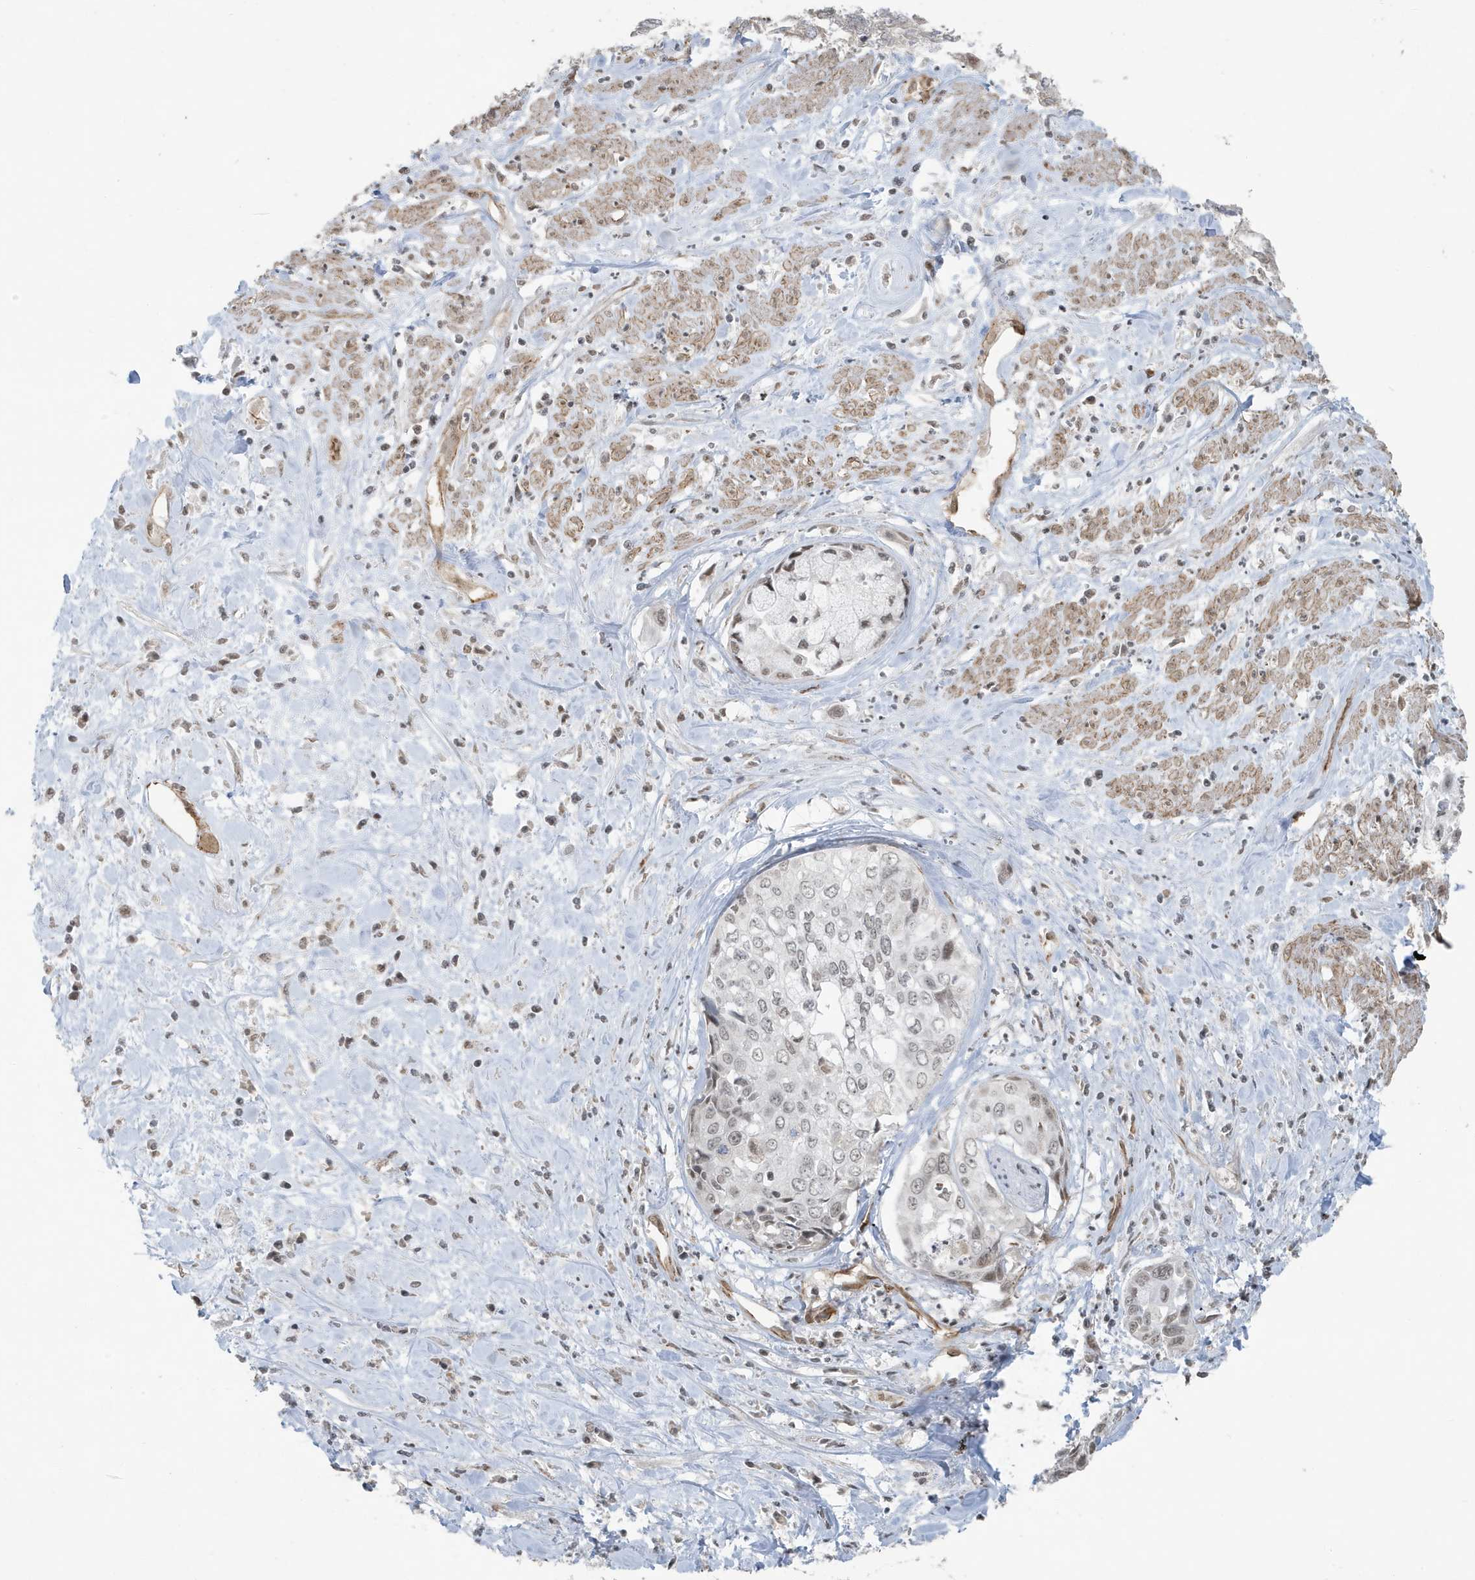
{"staining": {"intensity": "weak", "quantity": "<25%", "location": "cytoplasmic/membranous"}, "tissue": "cervical cancer", "cell_type": "Tumor cells", "image_type": "cancer", "snomed": [{"axis": "morphology", "description": "Squamous cell carcinoma, NOS"}, {"axis": "topography", "description": "Cervix"}], "caption": "IHC histopathology image of neoplastic tissue: squamous cell carcinoma (cervical) stained with DAB (3,3'-diaminobenzidine) shows no significant protein staining in tumor cells.", "gene": "CHCHD4", "patient": {"sex": "female", "age": 31}}